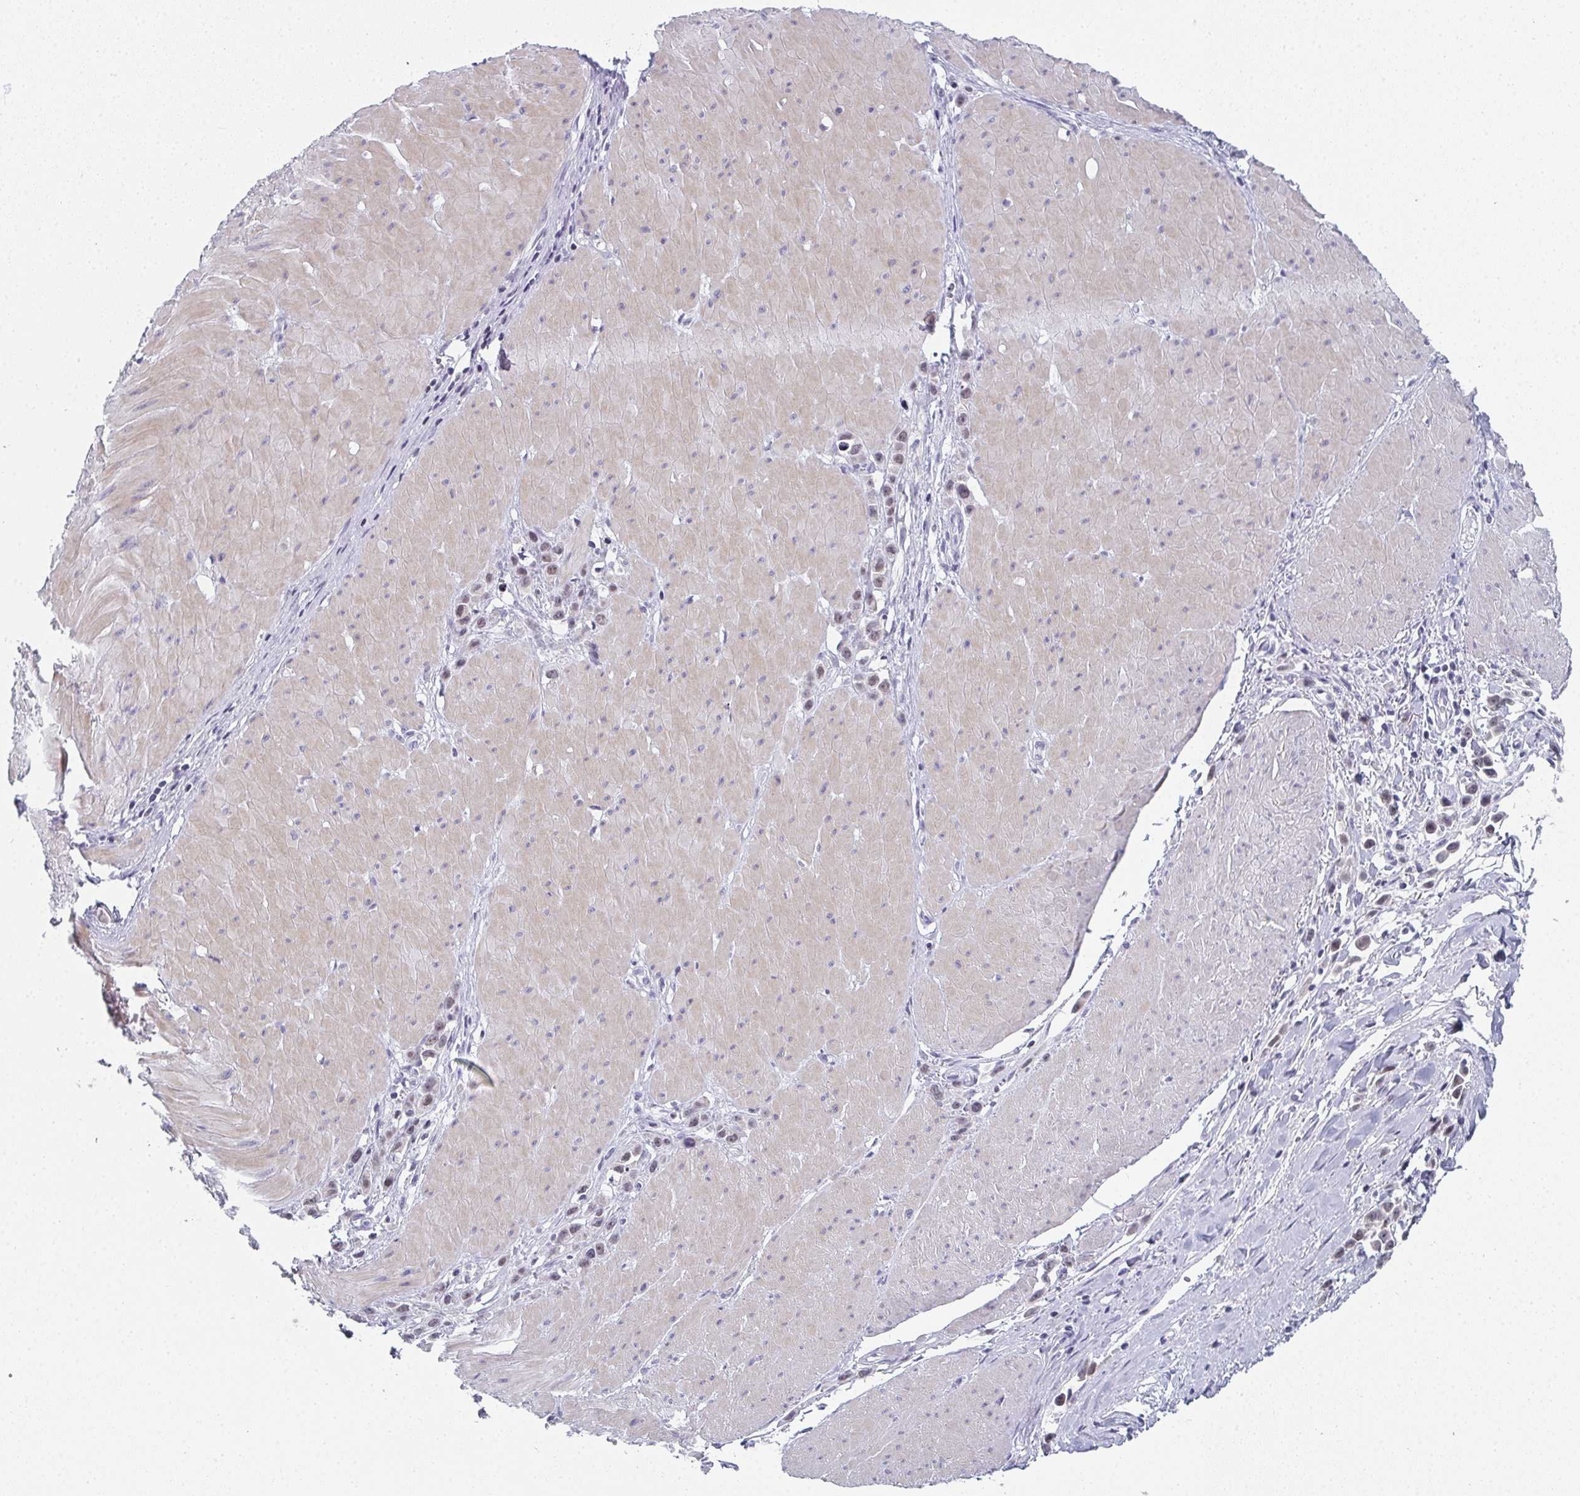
{"staining": {"intensity": "weak", "quantity": ">75%", "location": "nuclear"}, "tissue": "stomach cancer", "cell_type": "Tumor cells", "image_type": "cancer", "snomed": [{"axis": "morphology", "description": "Adenocarcinoma, NOS"}, {"axis": "topography", "description": "Stomach"}], "caption": "Protein expression by immunohistochemistry (IHC) exhibits weak nuclear expression in about >75% of tumor cells in stomach adenocarcinoma.", "gene": "PYCR3", "patient": {"sex": "male", "age": 47}}